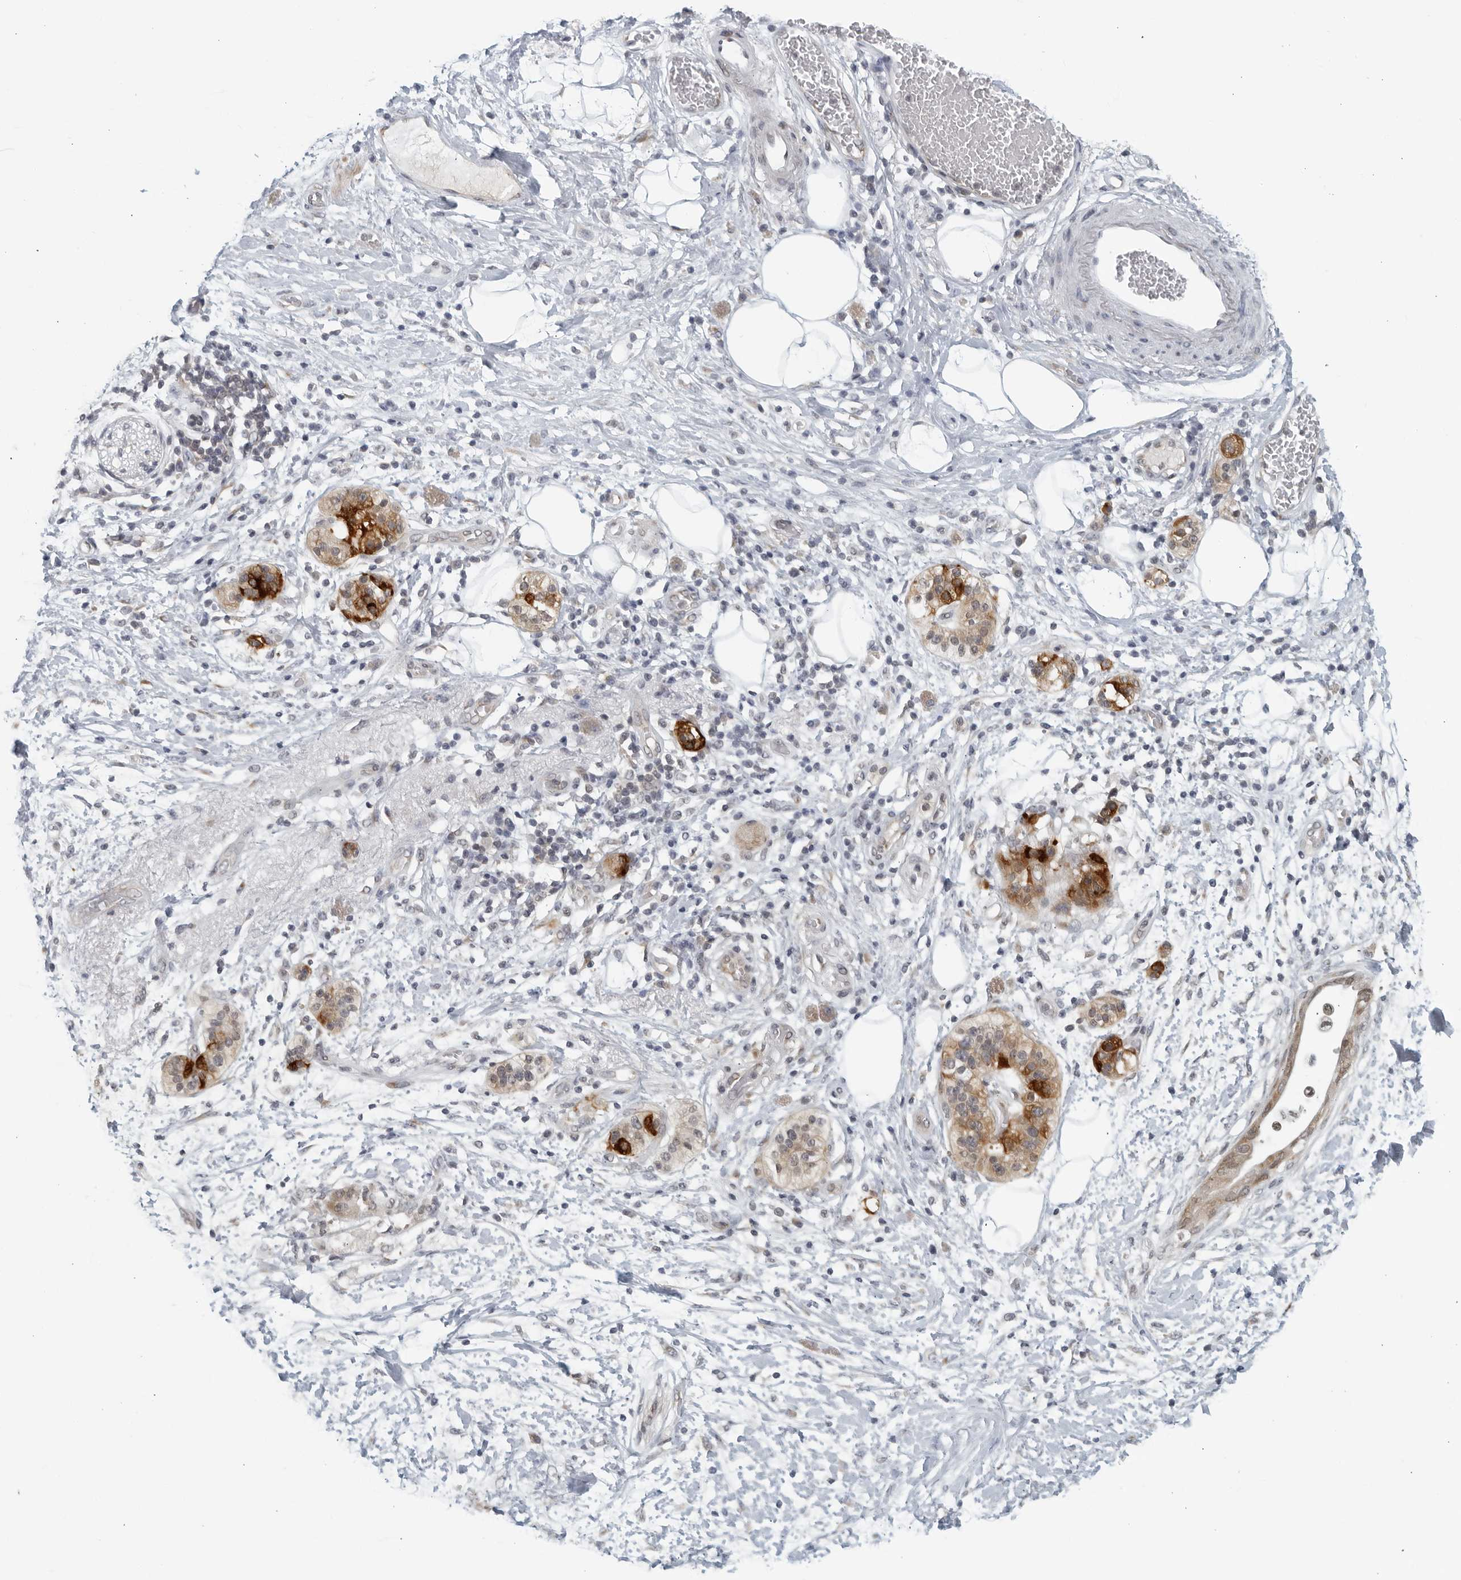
{"staining": {"intensity": "negative", "quantity": "none", "location": "none"}, "tissue": "adipose tissue", "cell_type": "Adipocytes", "image_type": "normal", "snomed": [{"axis": "morphology", "description": "Normal tissue, NOS"}, {"axis": "morphology", "description": "Adenocarcinoma, NOS"}, {"axis": "topography", "description": "Duodenum"}, {"axis": "topography", "description": "Peripheral nerve tissue"}], "caption": "Adipose tissue stained for a protein using immunohistochemistry (IHC) reveals no positivity adipocytes.", "gene": "RC3H1", "patient": {"sex": "female", "age": 60}}